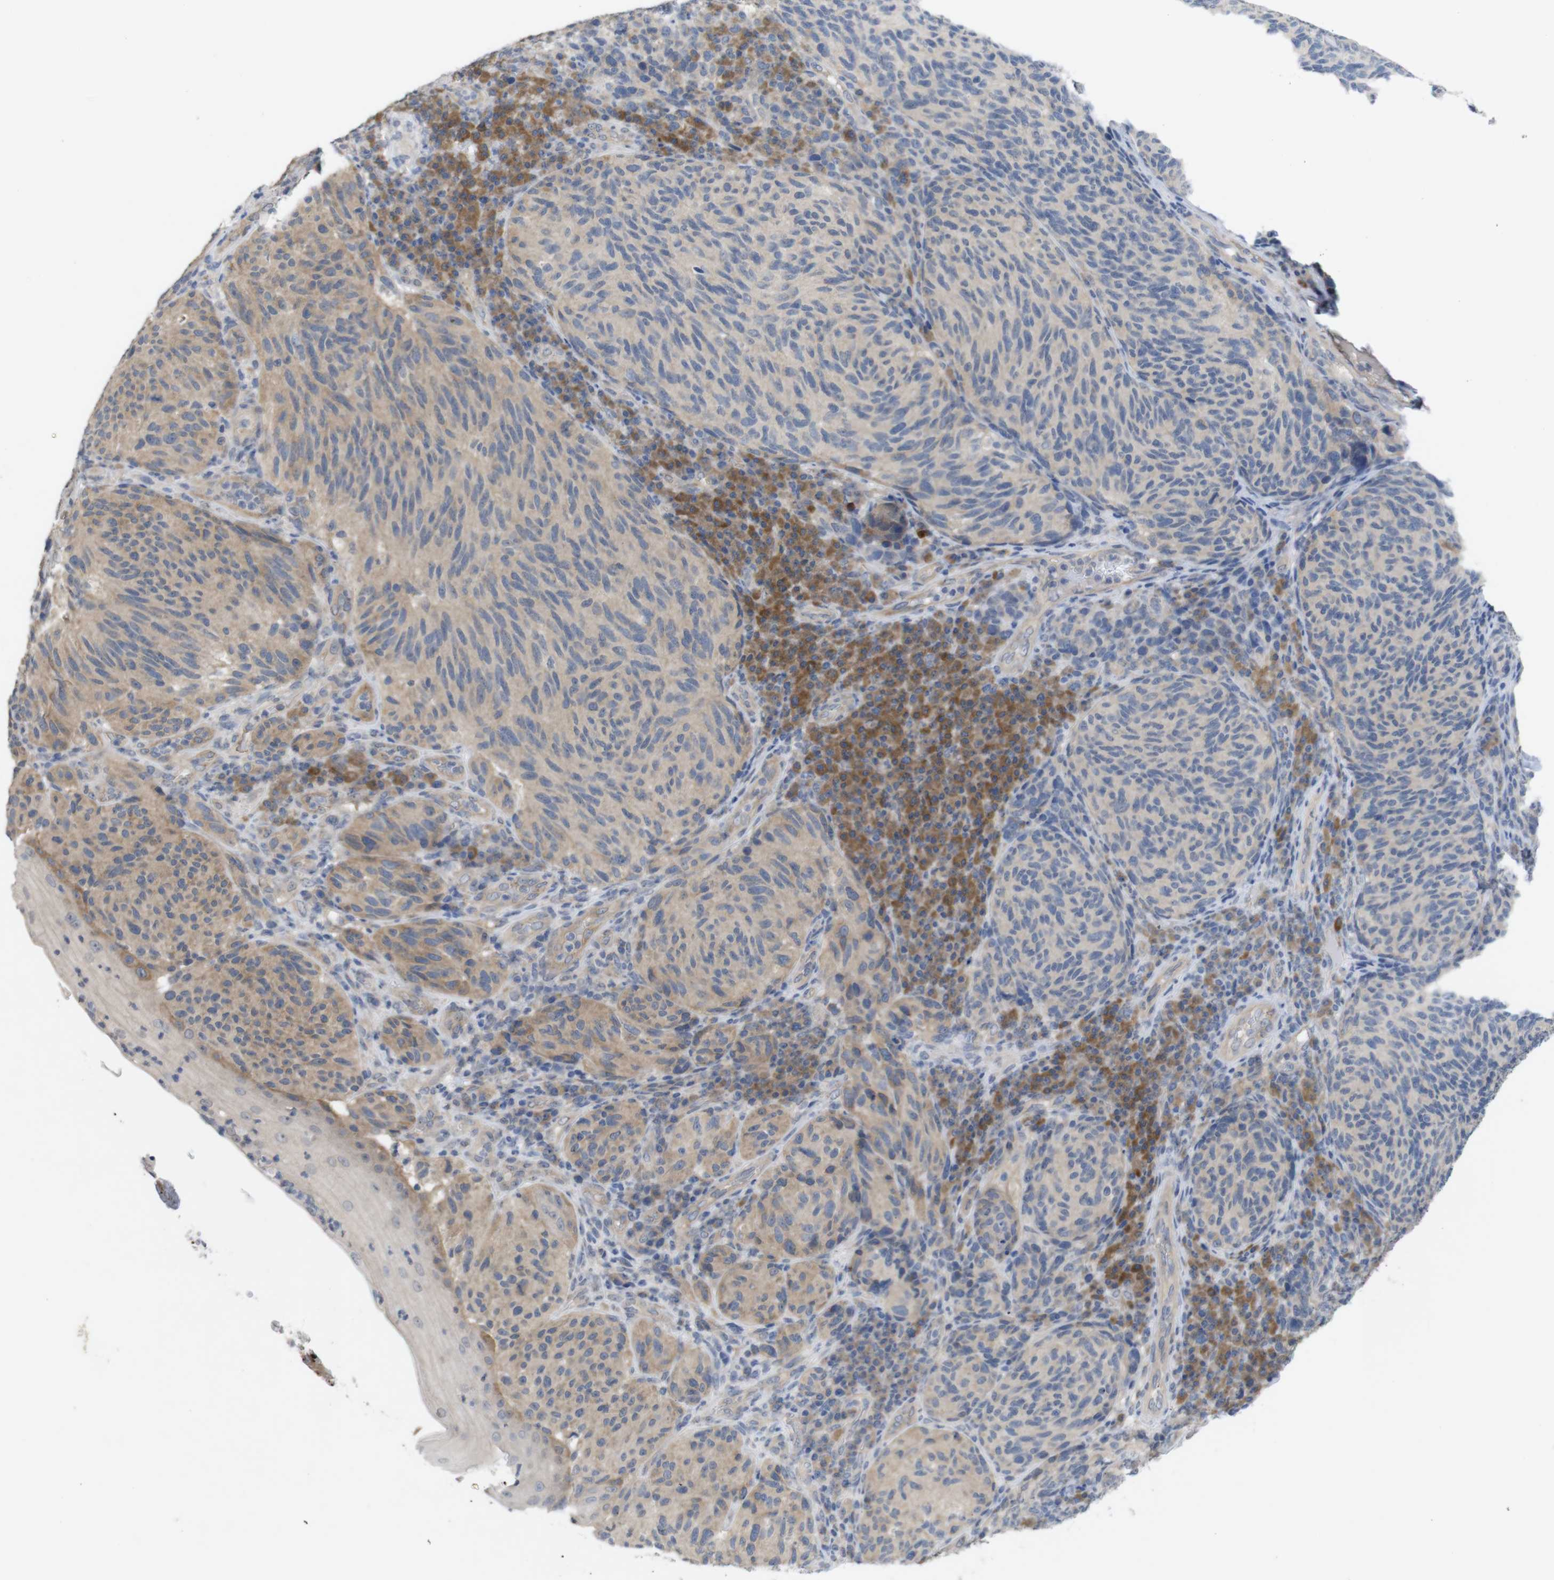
{"staining": {"intensity": "moderate", "quantity": "<25%", "location": "cytoplasmic/membranous"}, "tissue": "melanoma", "cell_type": "Tumor cells", "image_type": "cancer", "snomed": [{"axis": "morphology", "description": "Malignant melanoma, NOS"}, {"axis": "topography", "description": "Skin"}], "caption": "A photomicrograph of malignant melanoma stained for a protein shows moderate cytoplasmic/membranous brown staining in tumor cells.", "gene": "BCAR3", "patient": {"sex": "female", "age": 73}}